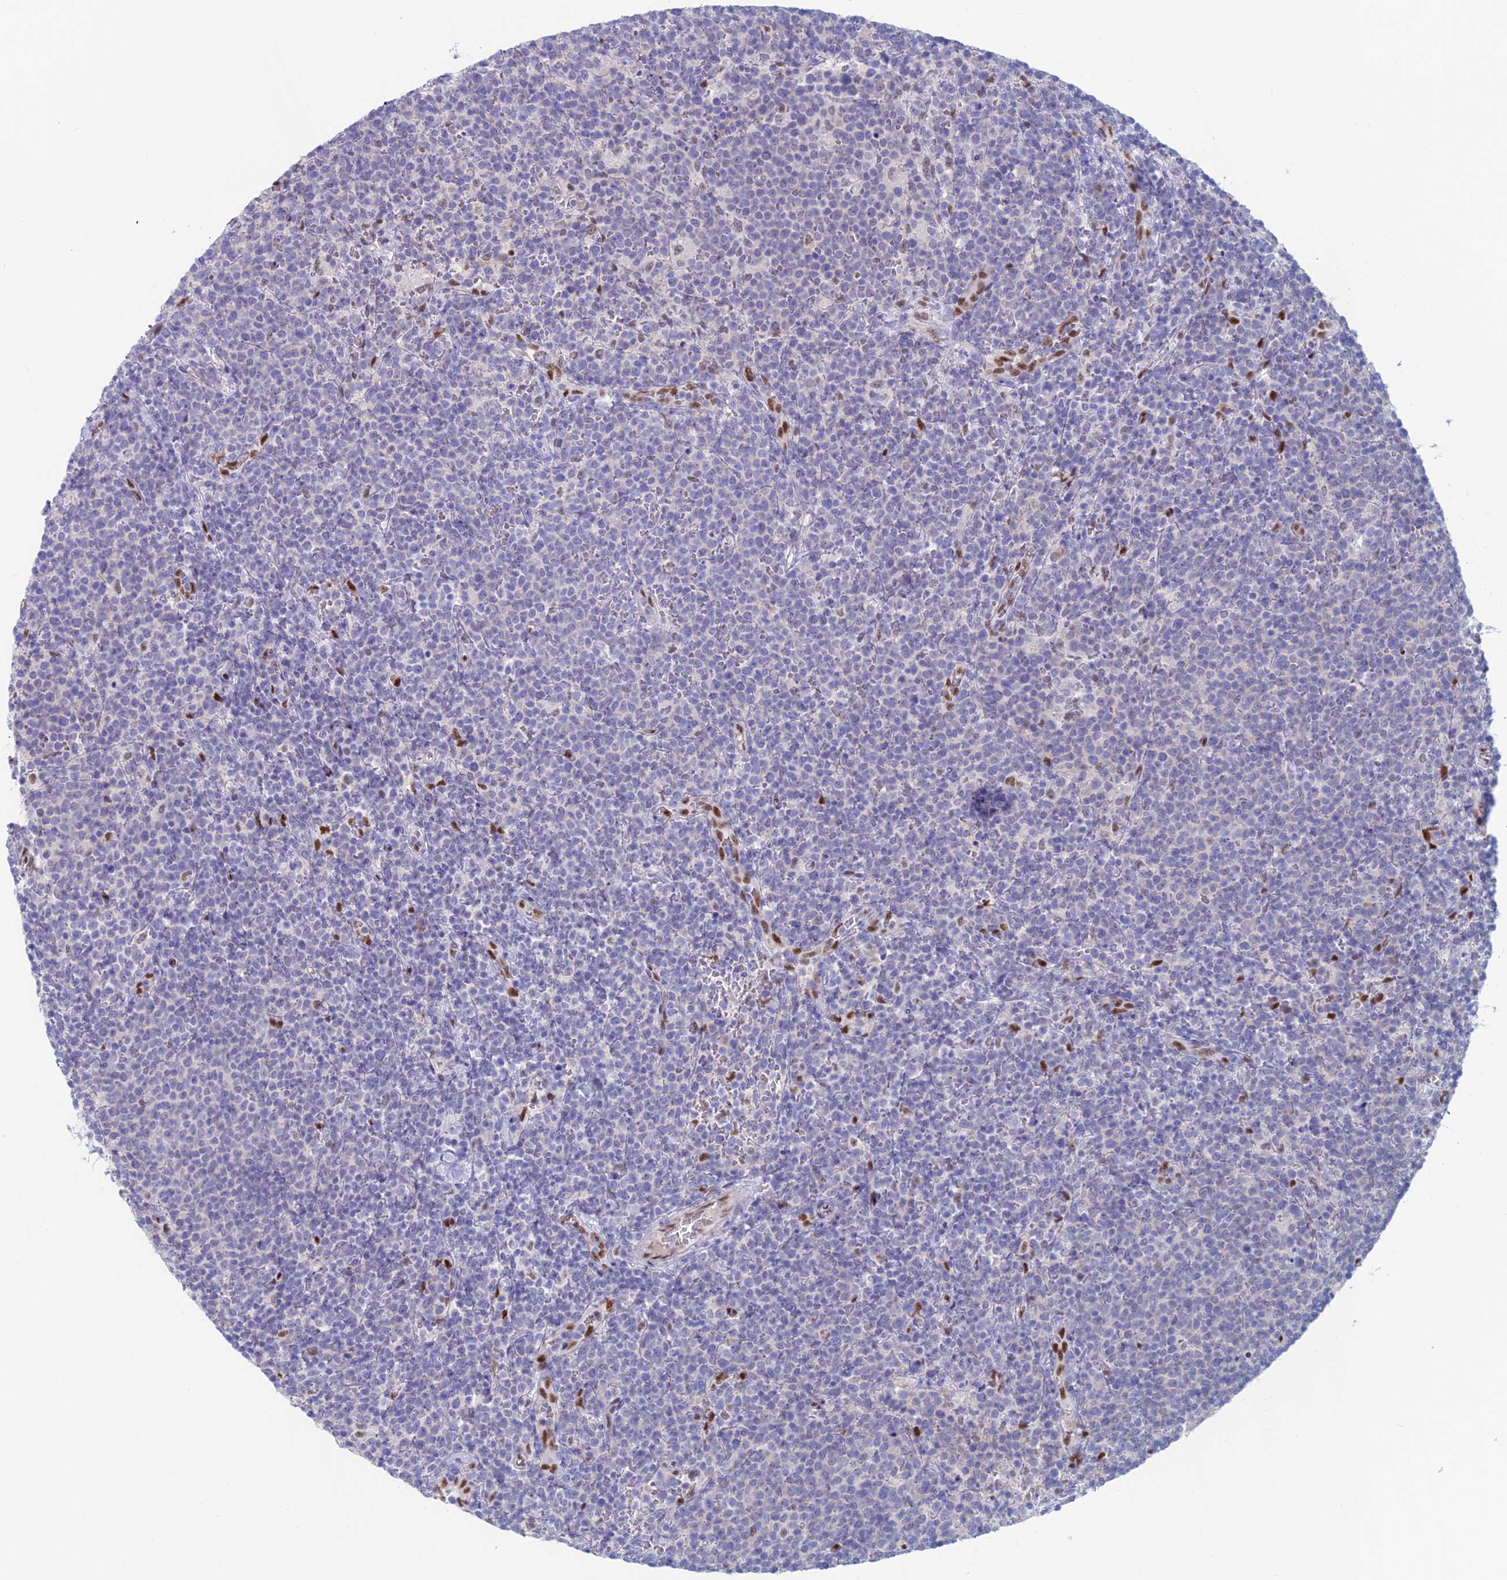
{"staining": {"intensity": "negative", "quantity": "none", "location": "none"}, "tissue": "lymphoma", "cell_type": "Tumor cells", "image_type": "cancer", "snomed": [{"axis": "morphology", "description": "Malignant lymphoma, non-Hodgkin's type, High grade"}, {"axis": "topography", "description": "Lymph node"}], "caption": "Immunohistochemical staining of malignant lymphoma, non-Hodgkin's type (high-grade) shows no significant positivity in tumor cells.", "gene": "NOL4L", "patient": {"sex": "male", "age": 61}}